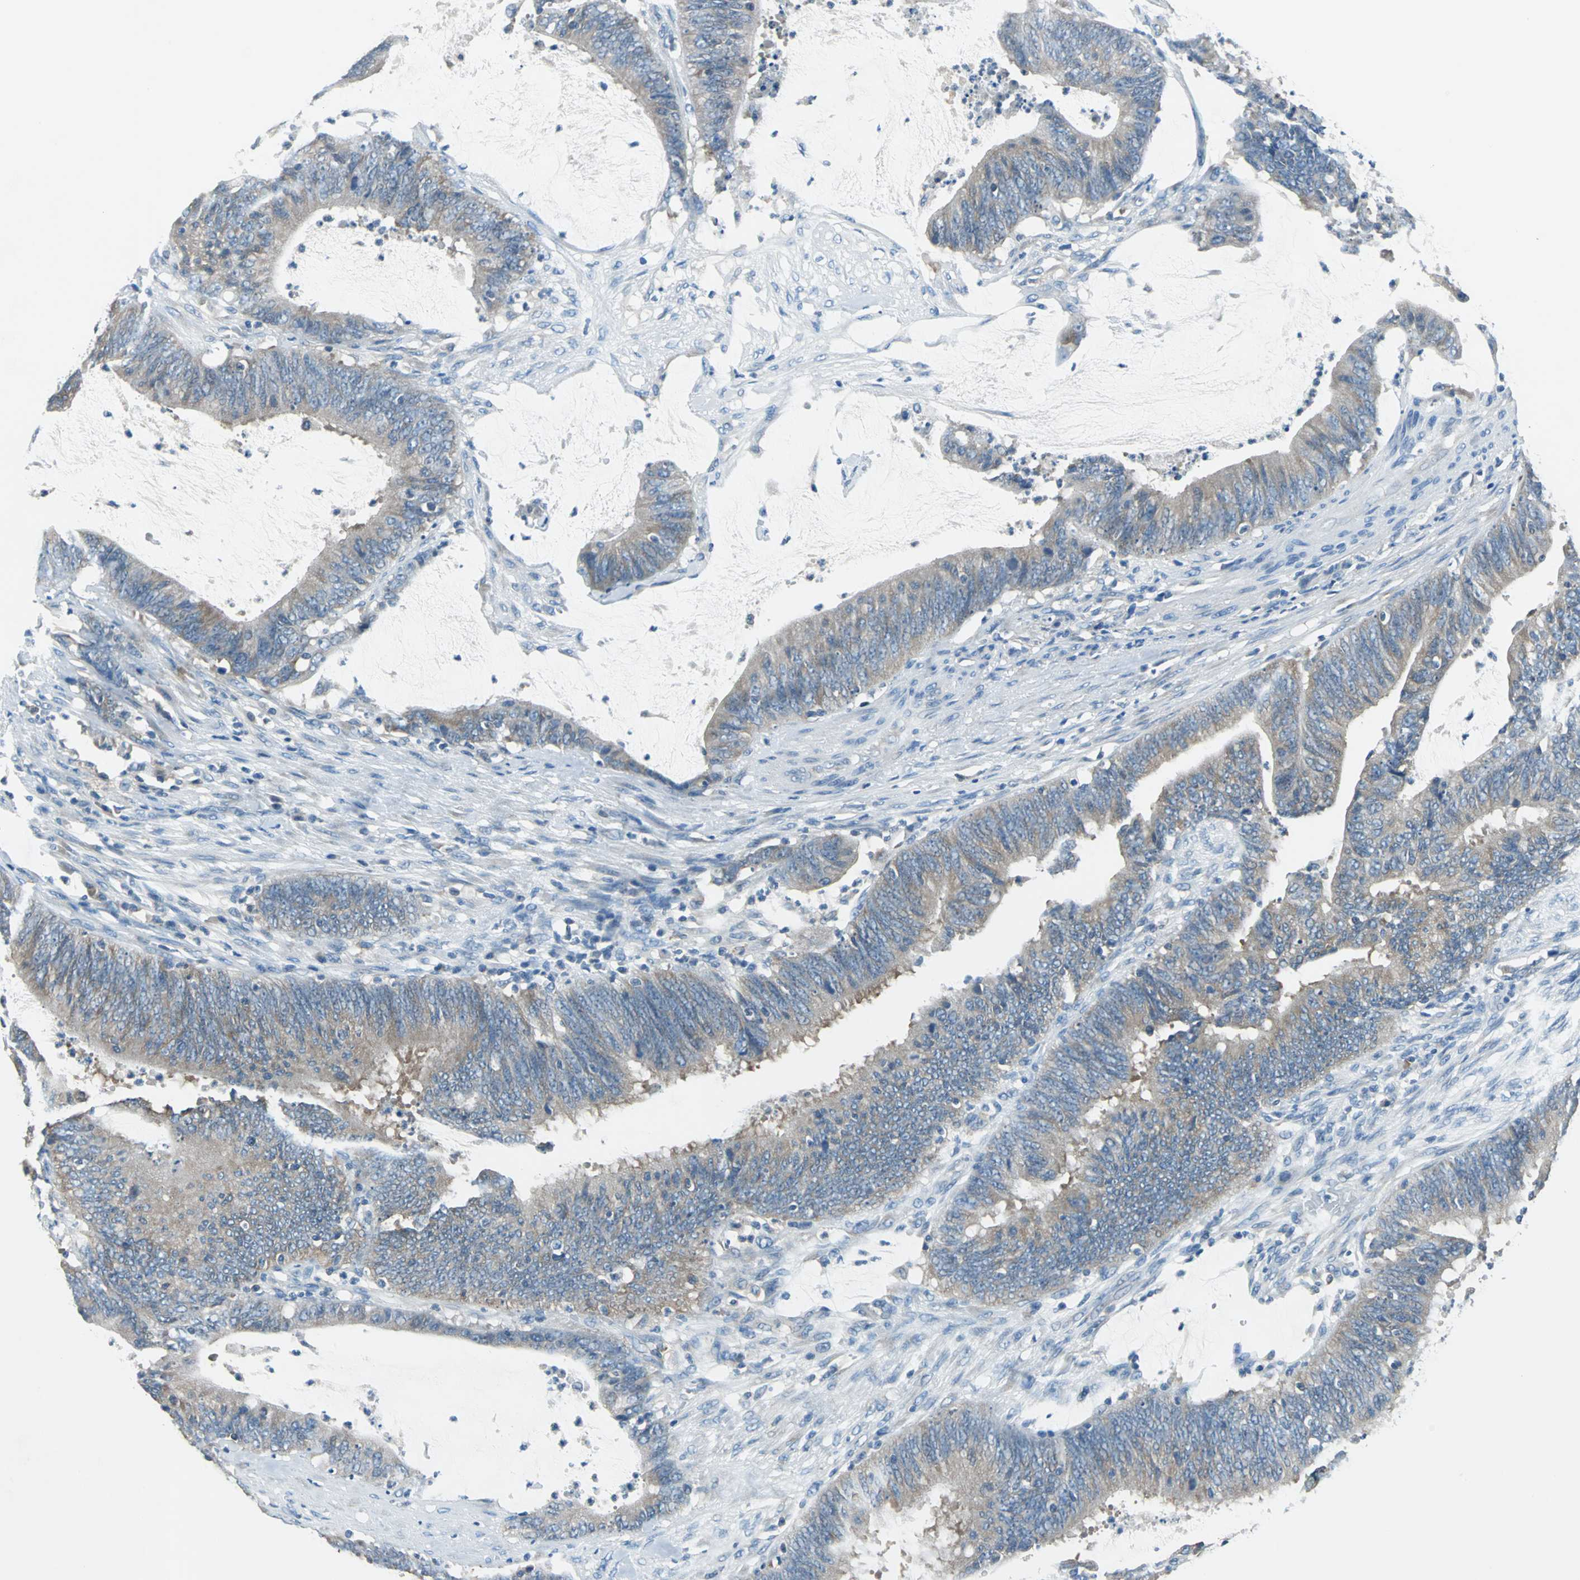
{"staining": {"intensity": "weak", "quantity": "25%-75%", "location": "cytoplasmic/membranous"}, "tissue": "colorectal cancer", "cell_type": "Tumor cells", "image_type": "cancer", "snomed": [{"axis": "morphology", "description": "Adenocarcinoma, NOS"}, {"axis": "topography", "description": "Rectum"}], "caption": "Immunohistochemistry micrograph of neoplastic tissue: colorectal adenocarcinoma stained using IHC shows low levels of weak protein expression localized specifically in the cytoplasmic/membranous of tumor cells, appearing as a cytoplasmic/membranous brown color.", "gene": "PRKCA", "patient": {"sex": "female", "age": 66}}